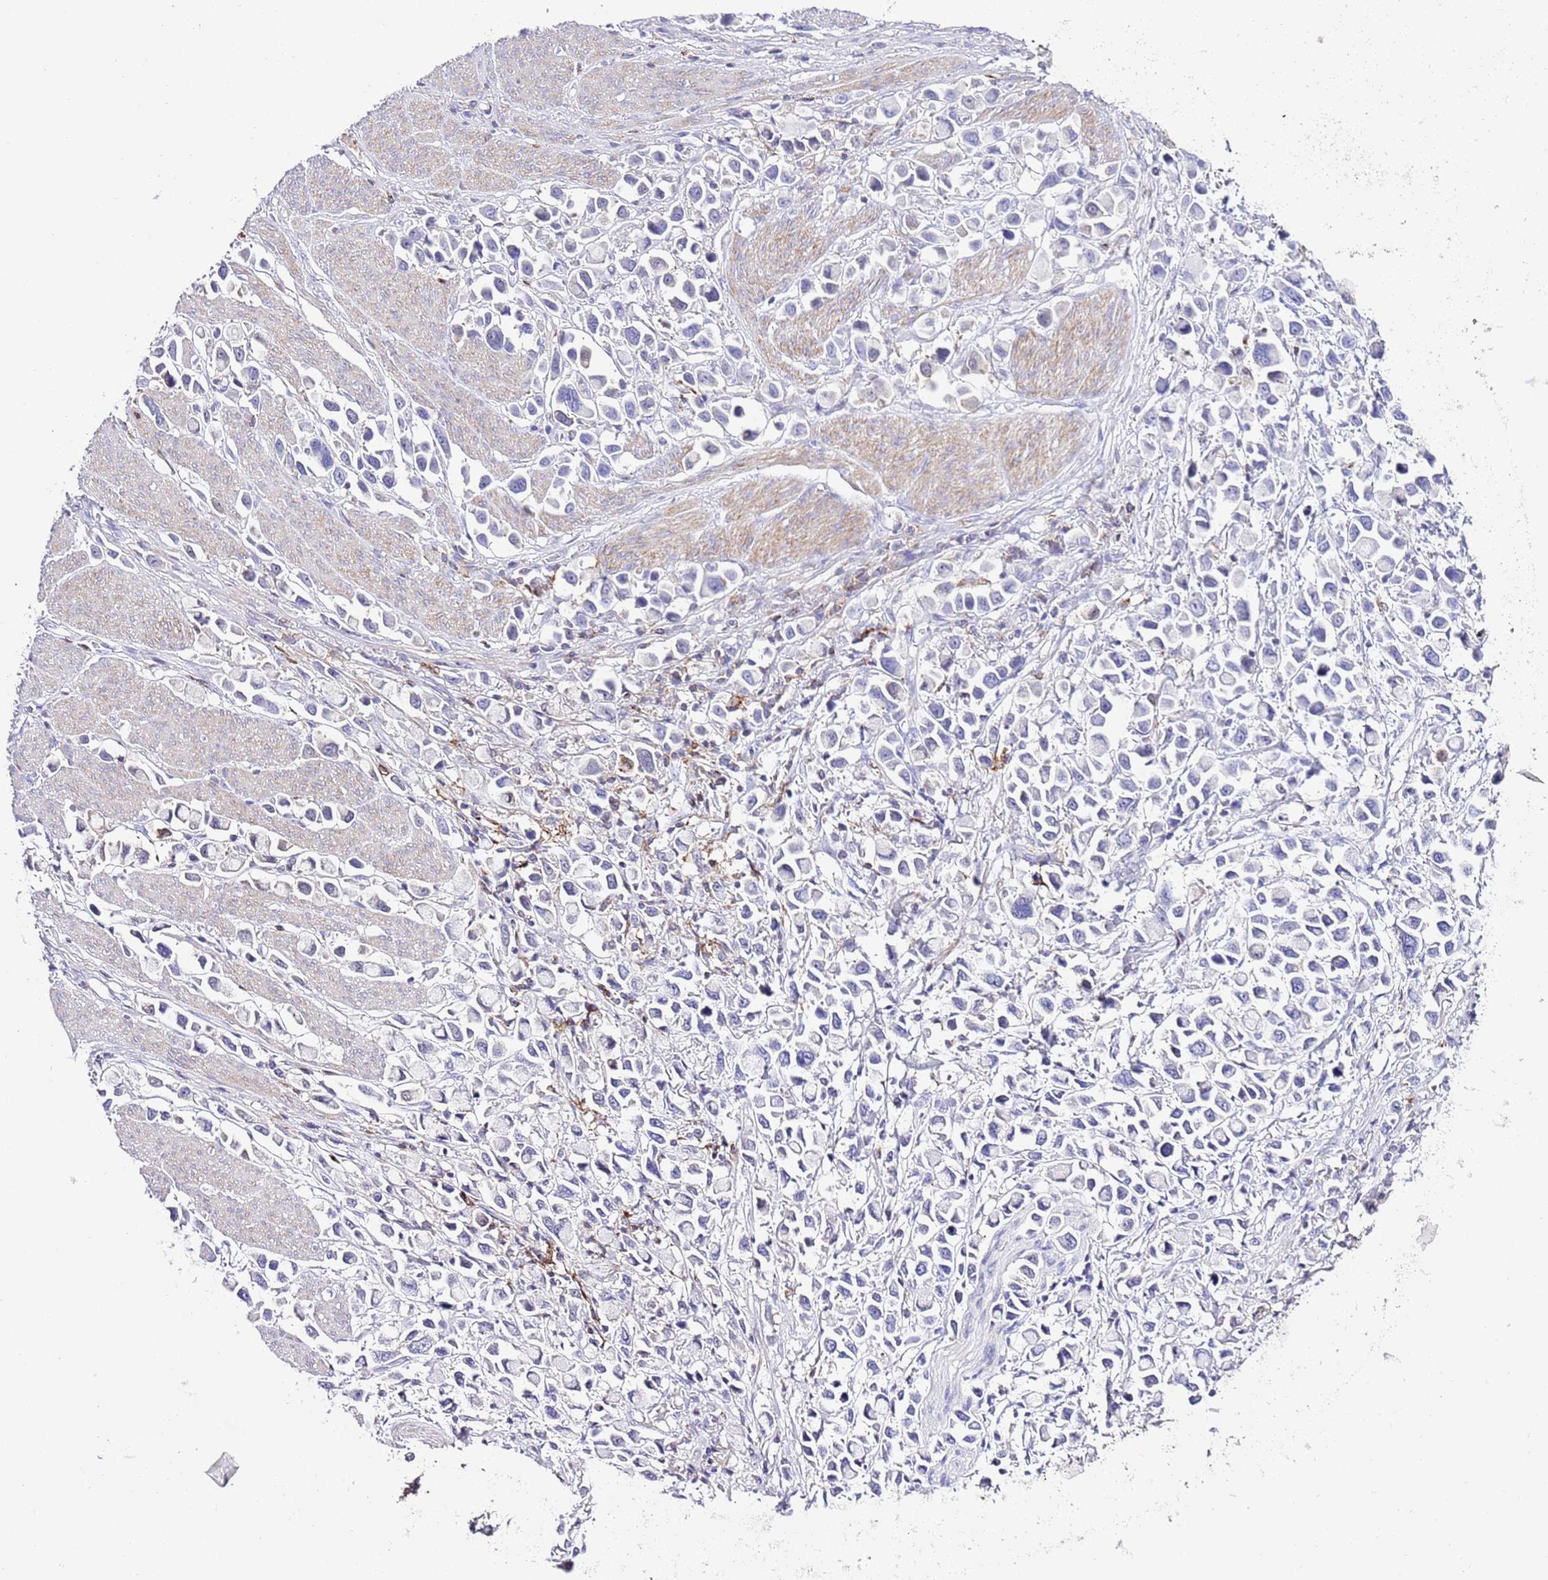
{"staining": {"intensity": "negative", "quantity": "none", "location": "none"}, "tissue": "stomach cancer", "cell_type": "Tumor cells", "image_type": "cancer", "snomed": [{"axis": "morphology", "description": "Adenocarcinoma, NOS"}, {"axis": "topography", "description": "Stomach"}], "caption": "Immunohistochemical staining of human stomach cancer exhibits no significant staining in tumor cells. (DAB immunohistochemistry (IHC), high magnification).", "gene": "ALDH3A1", "patient": {"sex": "female", "age": 81}}